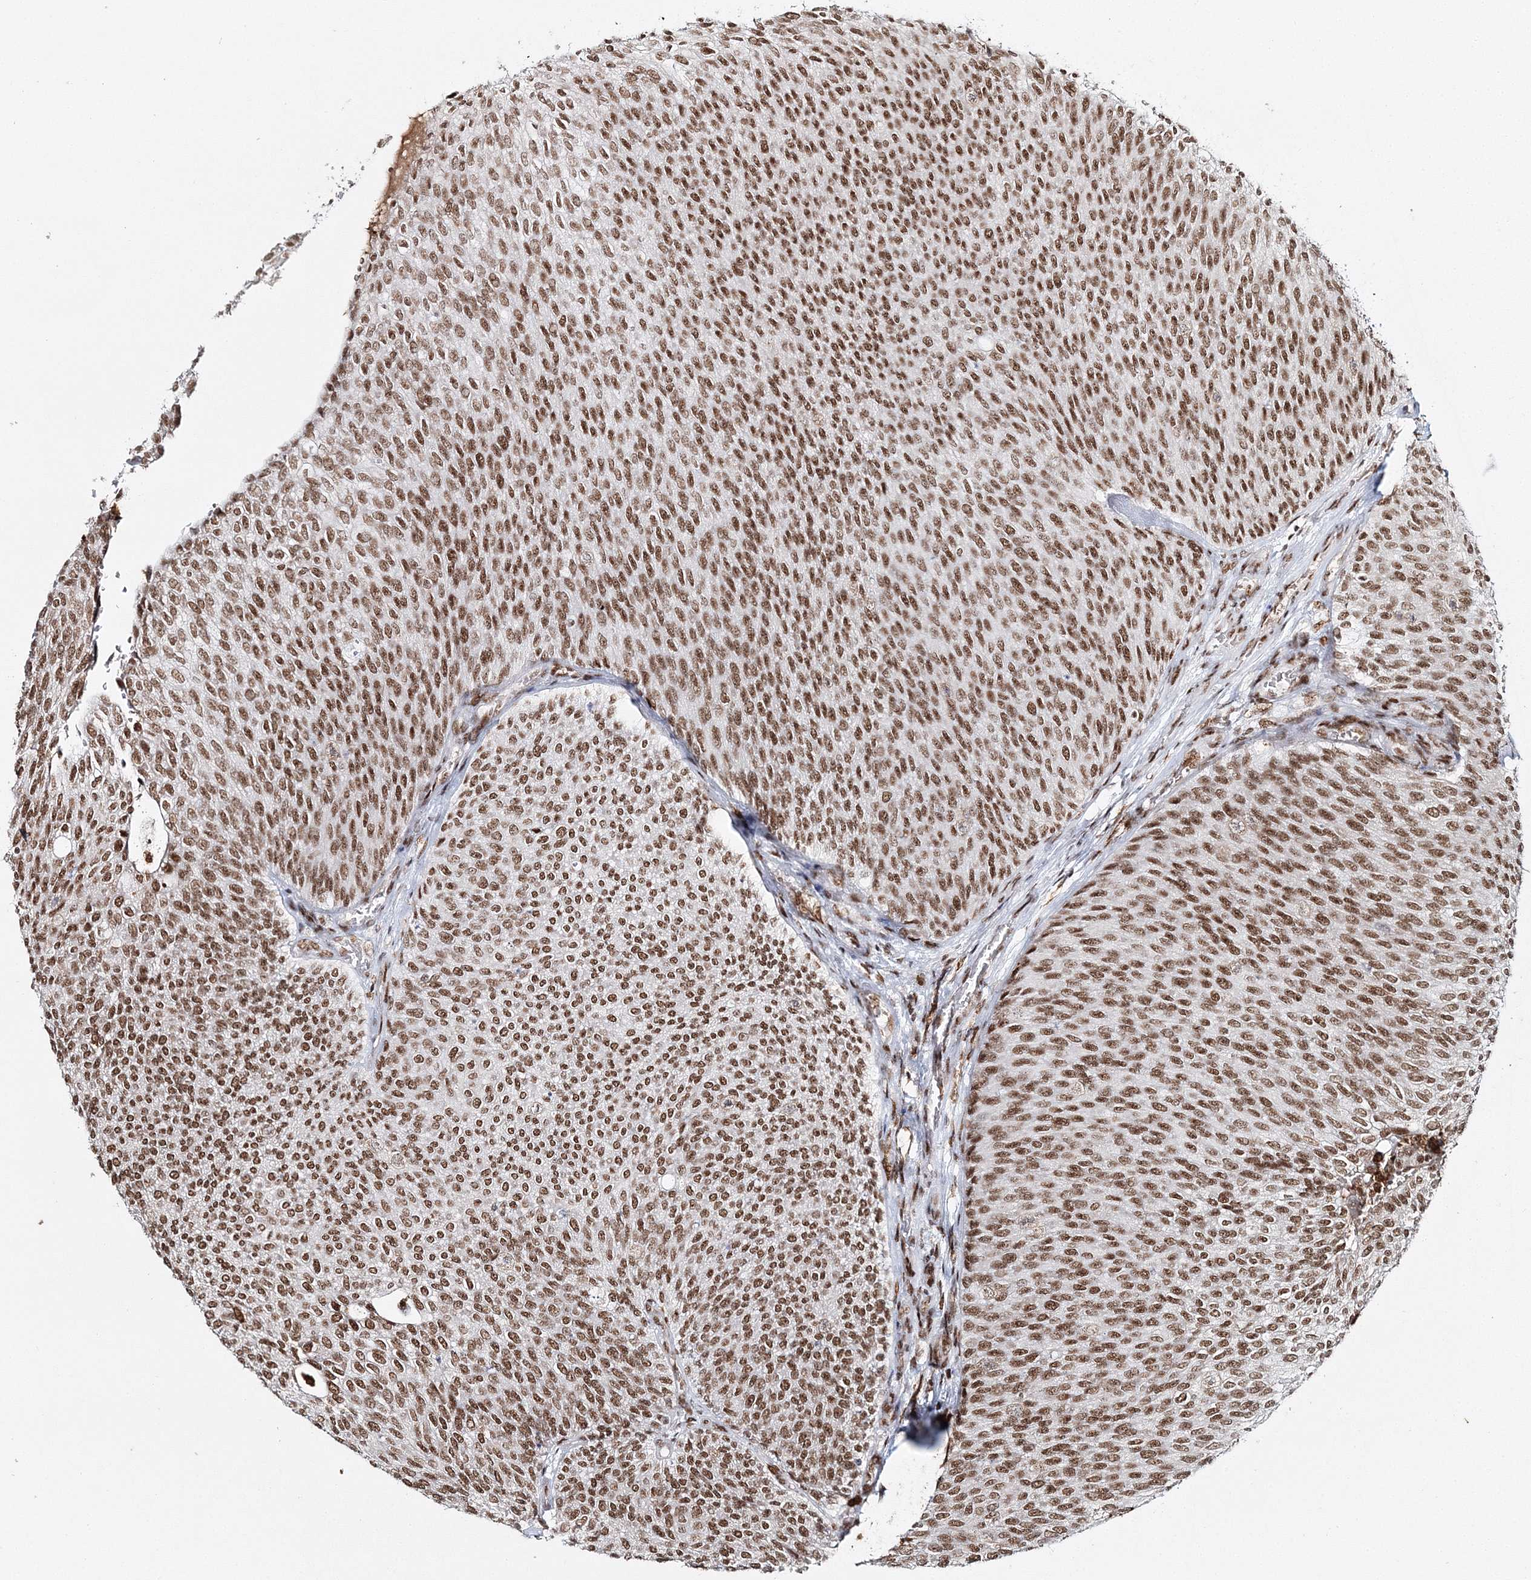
{"staining": {"intensity": "moderate", "quantity": ">75%", "location": "nuclear"}, "tissue": "urothelial cancer", "cell_type": "Tumor cells", "image_type": "cancer", "snomed": [{"axis": "morphology", "description": "Urothelial carcinoma, Low grade"}, {"axis": "topography", "description": "Urinary bladder"}], "caption": "Low-grade urothelial carcinoma stained with immunohistochemistry shows moderate nuclear expression in about >75% of tumor cells.", "gene": "QRICH1", "patient": {"sex": "female", "age": 79}}